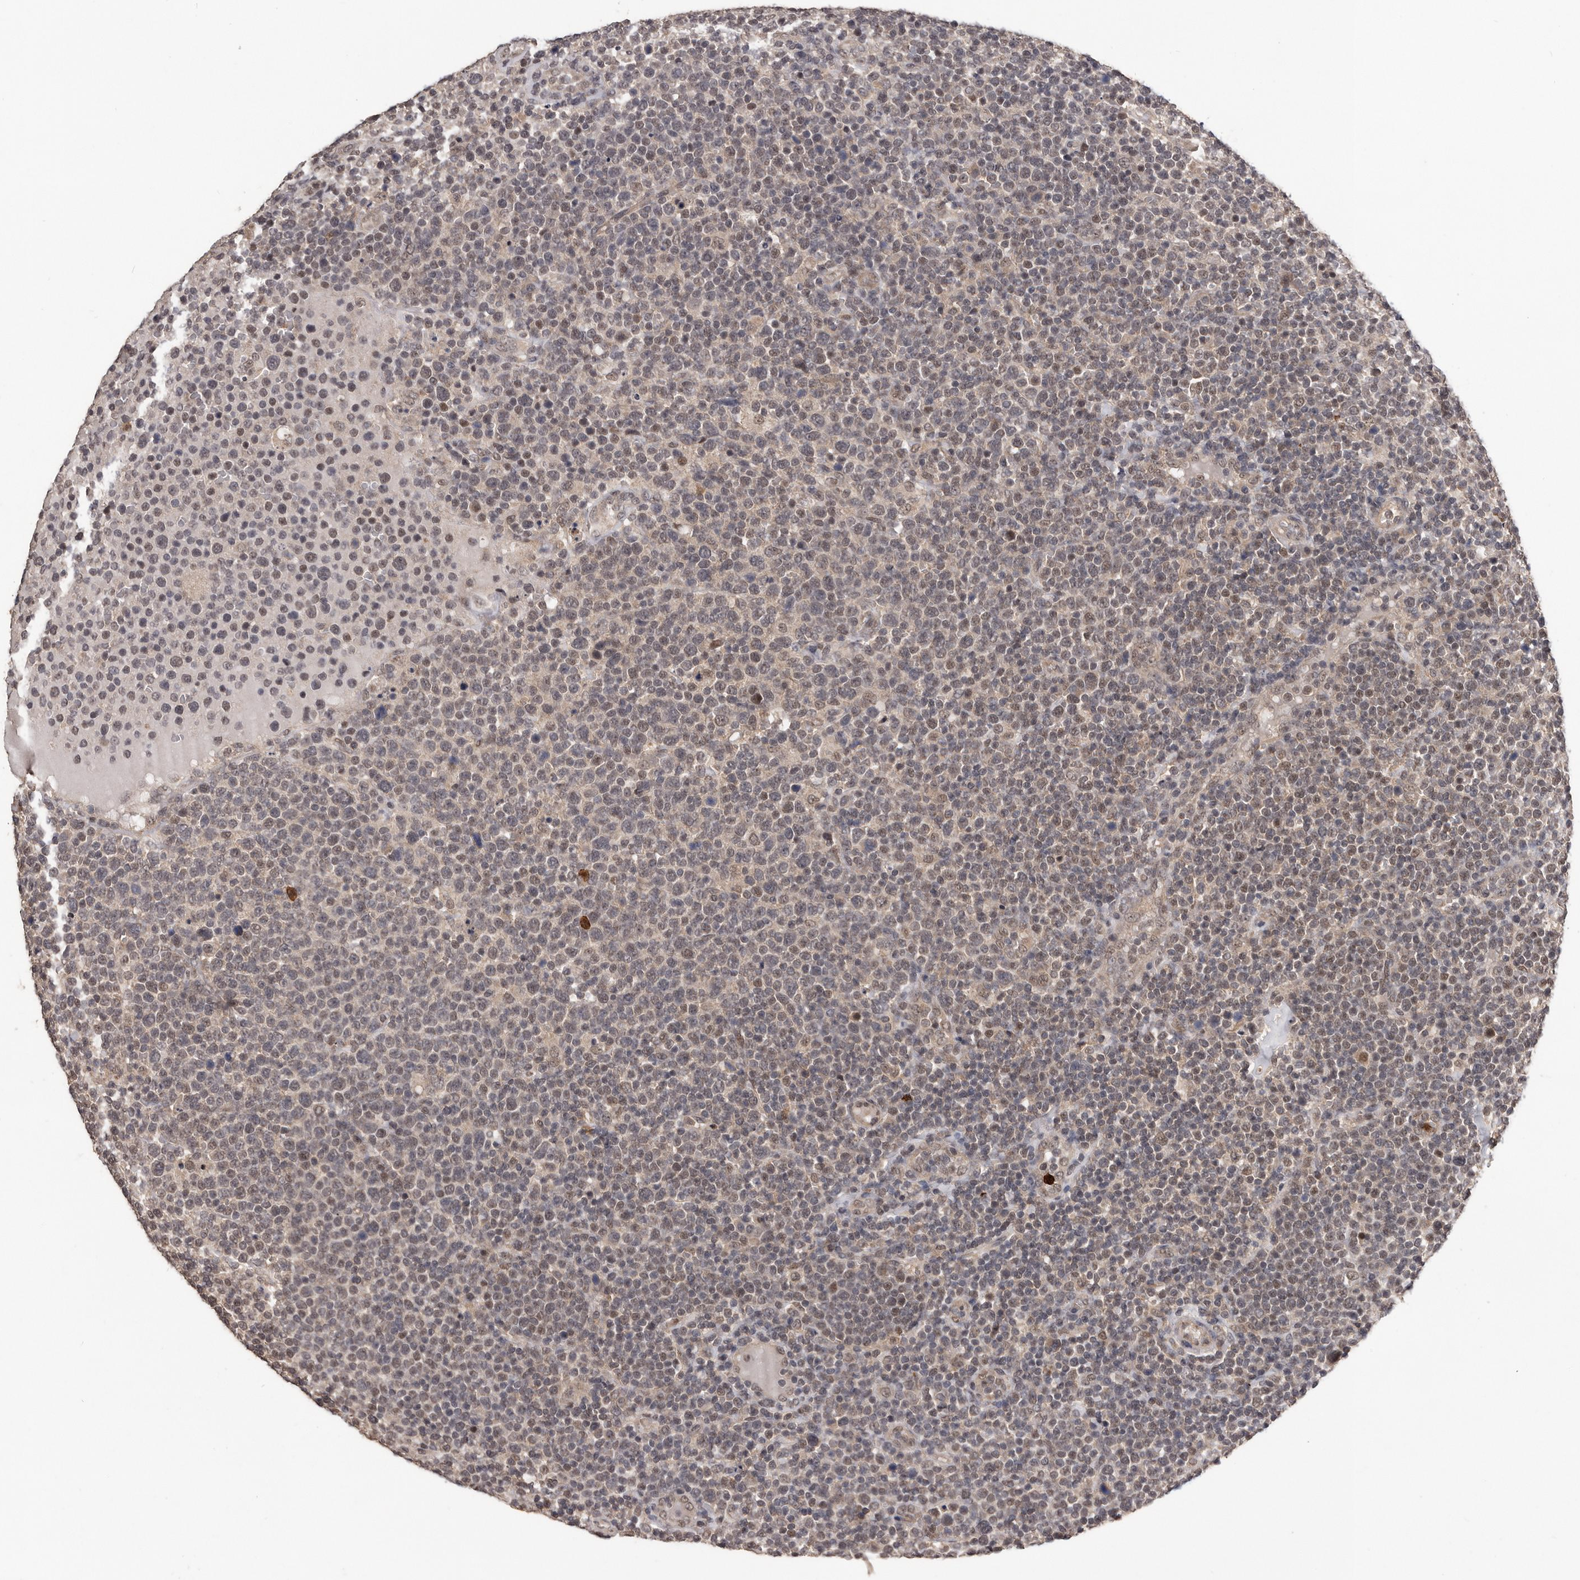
{"staining": {"intensity": "weak", "quantity": "<25%", "location": "nuclear"}, "tissue": "lymphoma", "cell_type": "Tumor cells", "image_type": "cancer", "snomed": [{"axis": "morphology", "description": "Malignant lymphoma, non-Hodgkin's type, High grade"}, {"axis": "topography", "description": "Lymph node"}], "caption": "Tumor cells are negative for protein expression in human lymphoma. (Immunohistochemistry (ihc), brightfield microscopy, high magnification).", "gene": "VPS37A", "patient": {"sex": "male", "age": 61}}